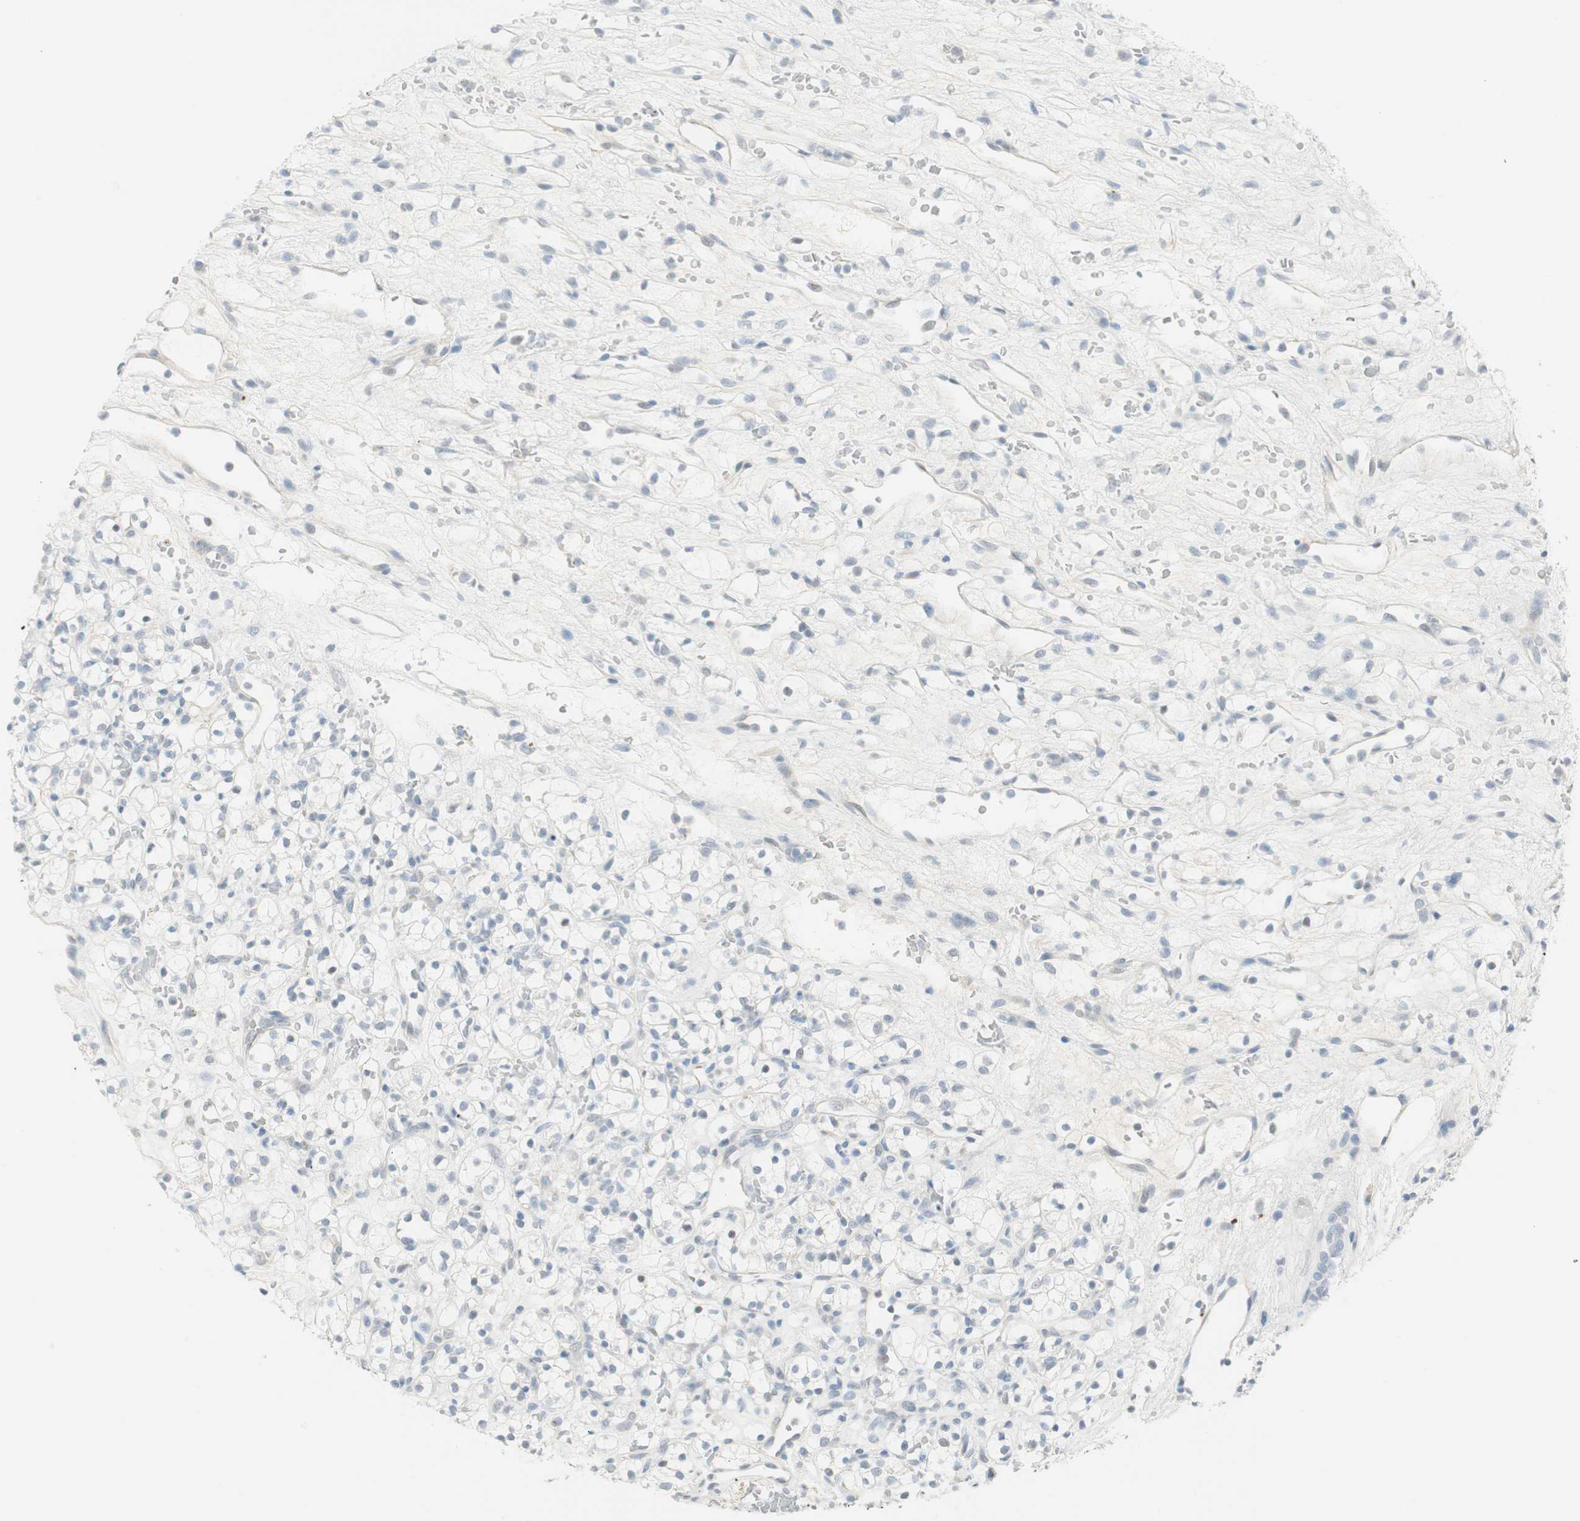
{"staining": {"intensity": "negative", "quantity": "none", "location": "none"}, "tissue": "renal cancer", "cell_type": "Tumor cells", "image_type": "cancer", "snomed": [{"axis": "morphology", "description": "Adenocarcinoma, NOS"}, {"axis": "topography", "description": "Kidney"}], "caption": "The immunohistochemistry (IHC) photomicrograph has no significant staining in tumor cells of renal cancer (adenocarcinoma) tissue.", "gene": "MLLT10", "patient": {"sex": "female", "age": 60}}